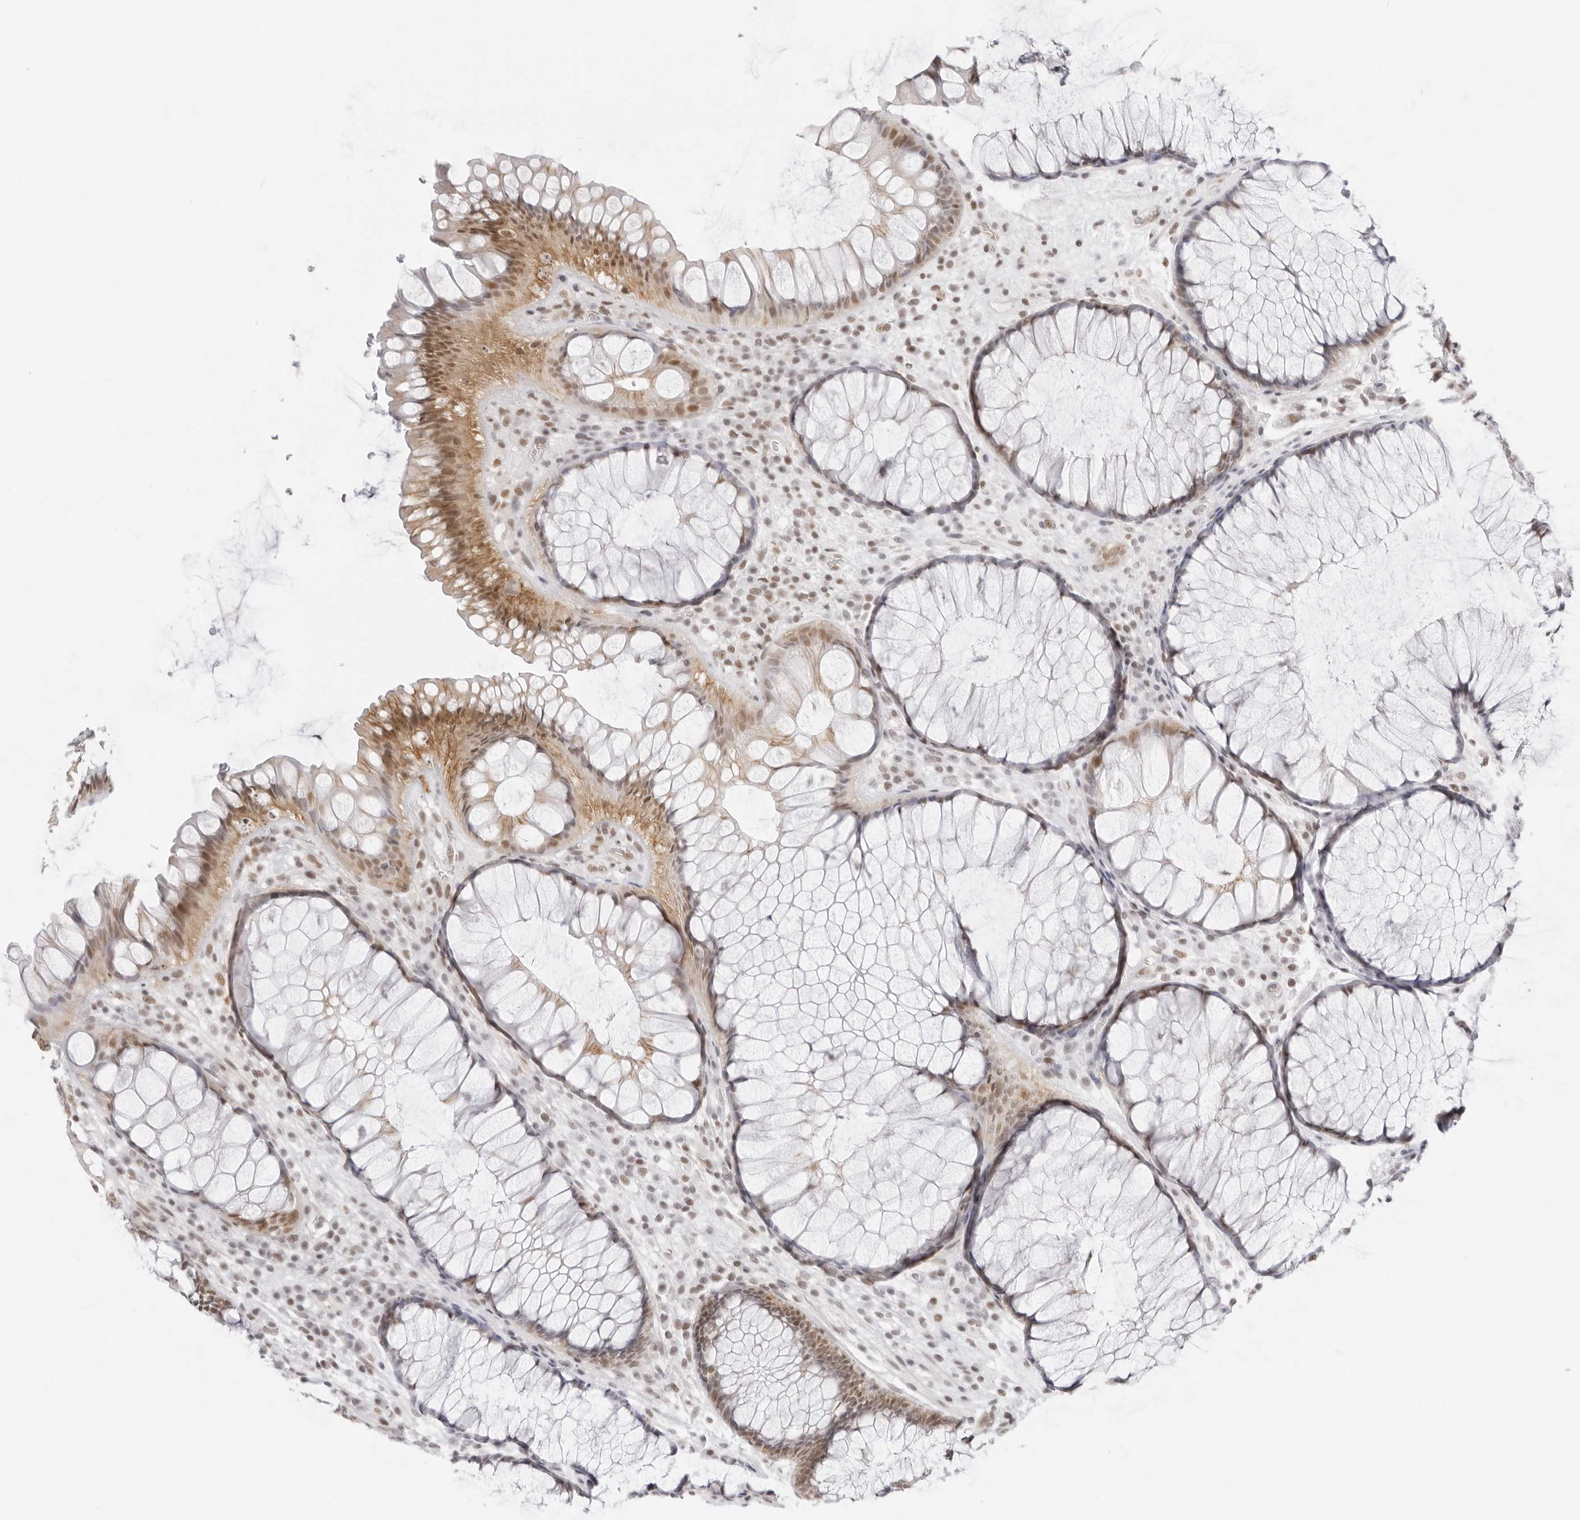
{"staining": {"intensity": "moderate", "quantity": ">75%", "location": "cytoplasmic/membranous,nuclear"}, "tissue": "rectum", "cell_type": "Glandular cells", "image_type": "normal", "snomed": [{"axis": "morphology", "description": "Normal tissue, NOS"}, {"axis": "topography", "description": "Rectum"}], "caption": "Immunohistochemistry (IHC) of benign rectum displays medium levels of moderate cytoplasmic/membranous,nuclear positivity in about >75% of glandular cells. The staining was performed using DAB (3,3'-diaminobenzidine) to visualize the protein expression in brown, while the nuclei were stained in blue with hematoxylin (Magnification: 20x).", "gene": "TCIM", "patient": {"sex": "male", "age": 51}}